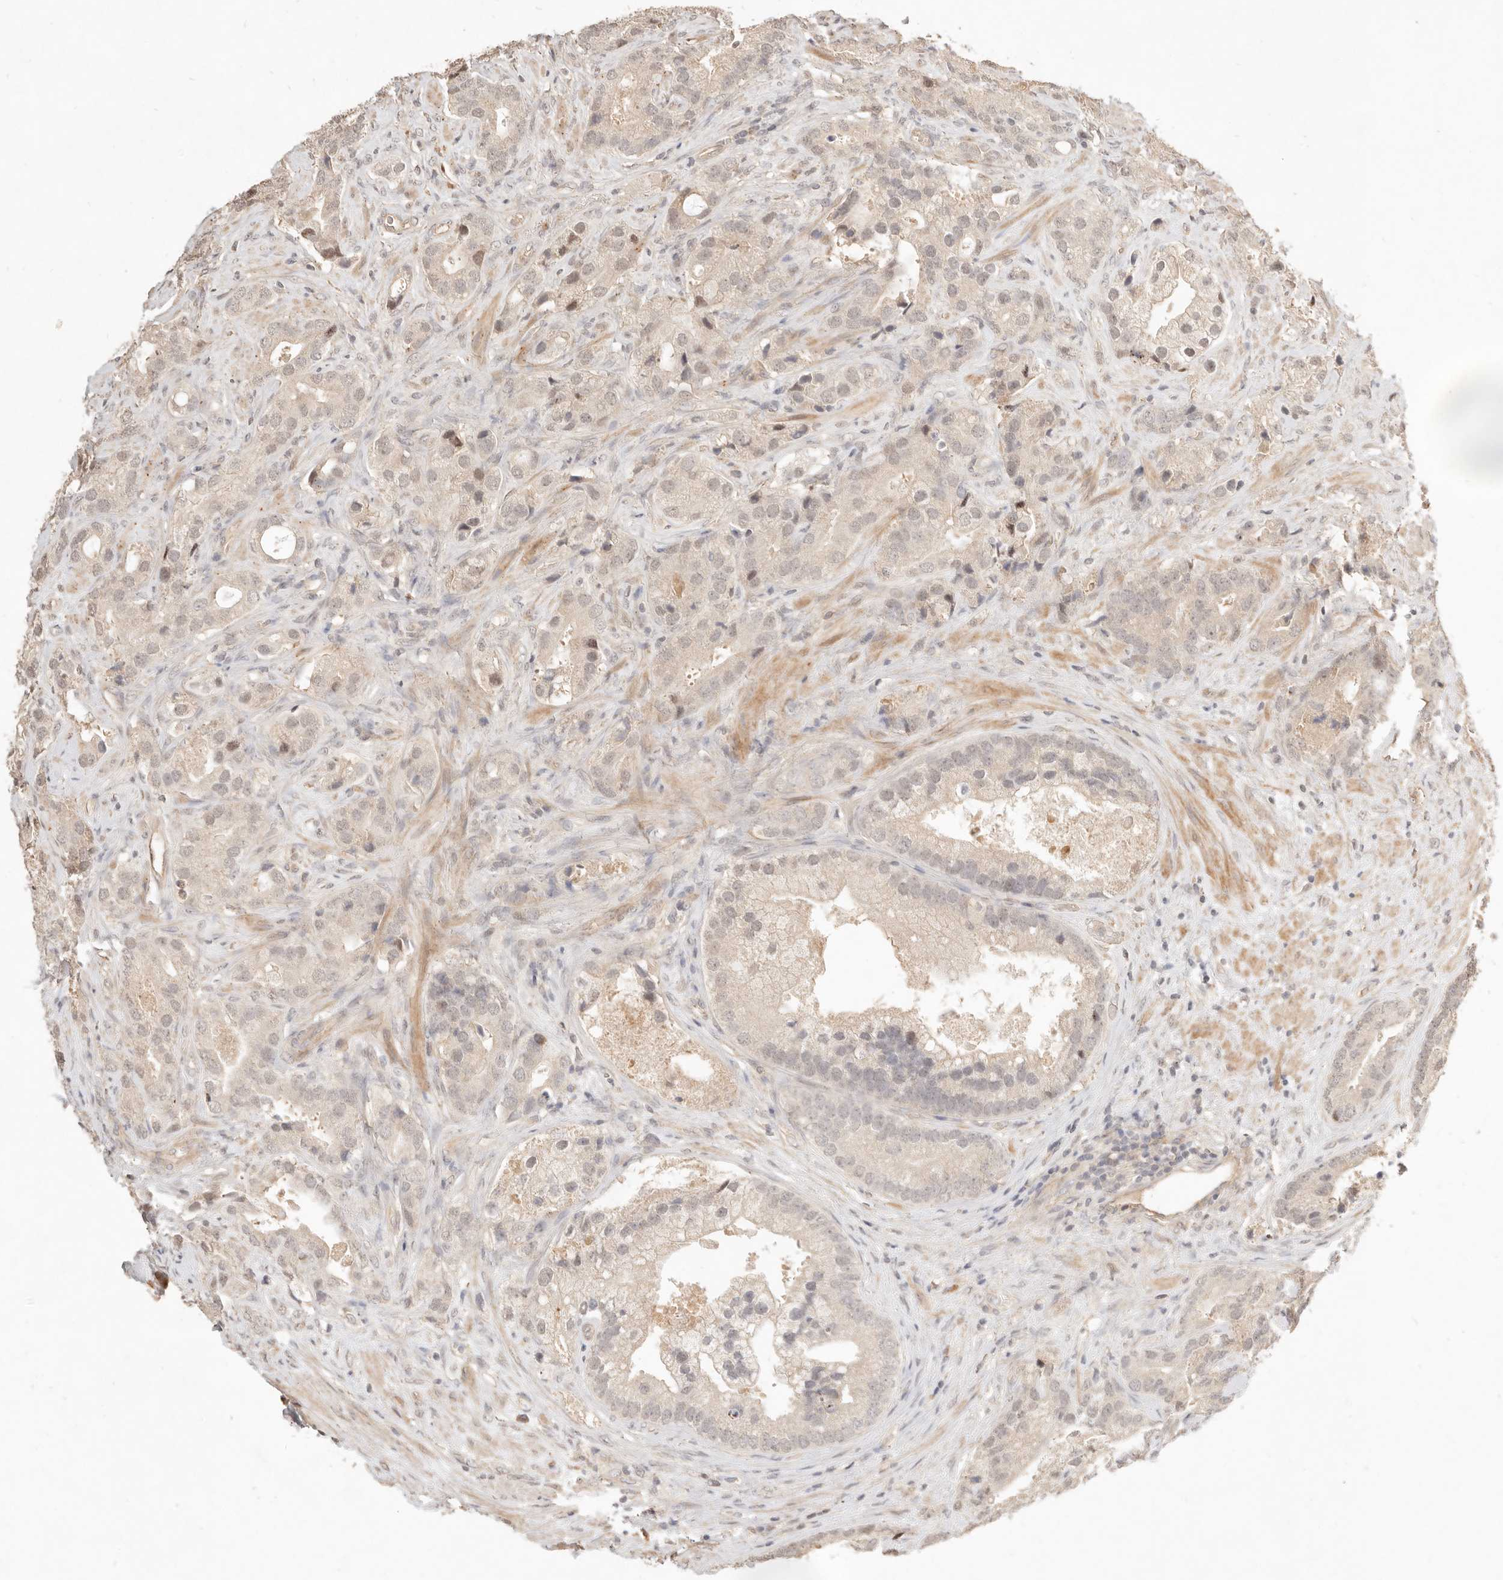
{"staining": {"intensity": "weak", "quantity": ">75%", "location": "nuclear"}, "tissue": "prostate cancer", "cell_type": "Tumor cells", "image_type": "cancer", "snomed": [{"axis": "morphology", "description": "Adenocarcinoma, High grade"}, {"axis": "topography", "description": "Prostate"}], "caption": "A low amount of weak nuclear positivity is identified in approximately >75% of tumor cells in prostate cancer tissue.", "gene": "MEP1A", "patient": {"sex": "male", "age": 70}}